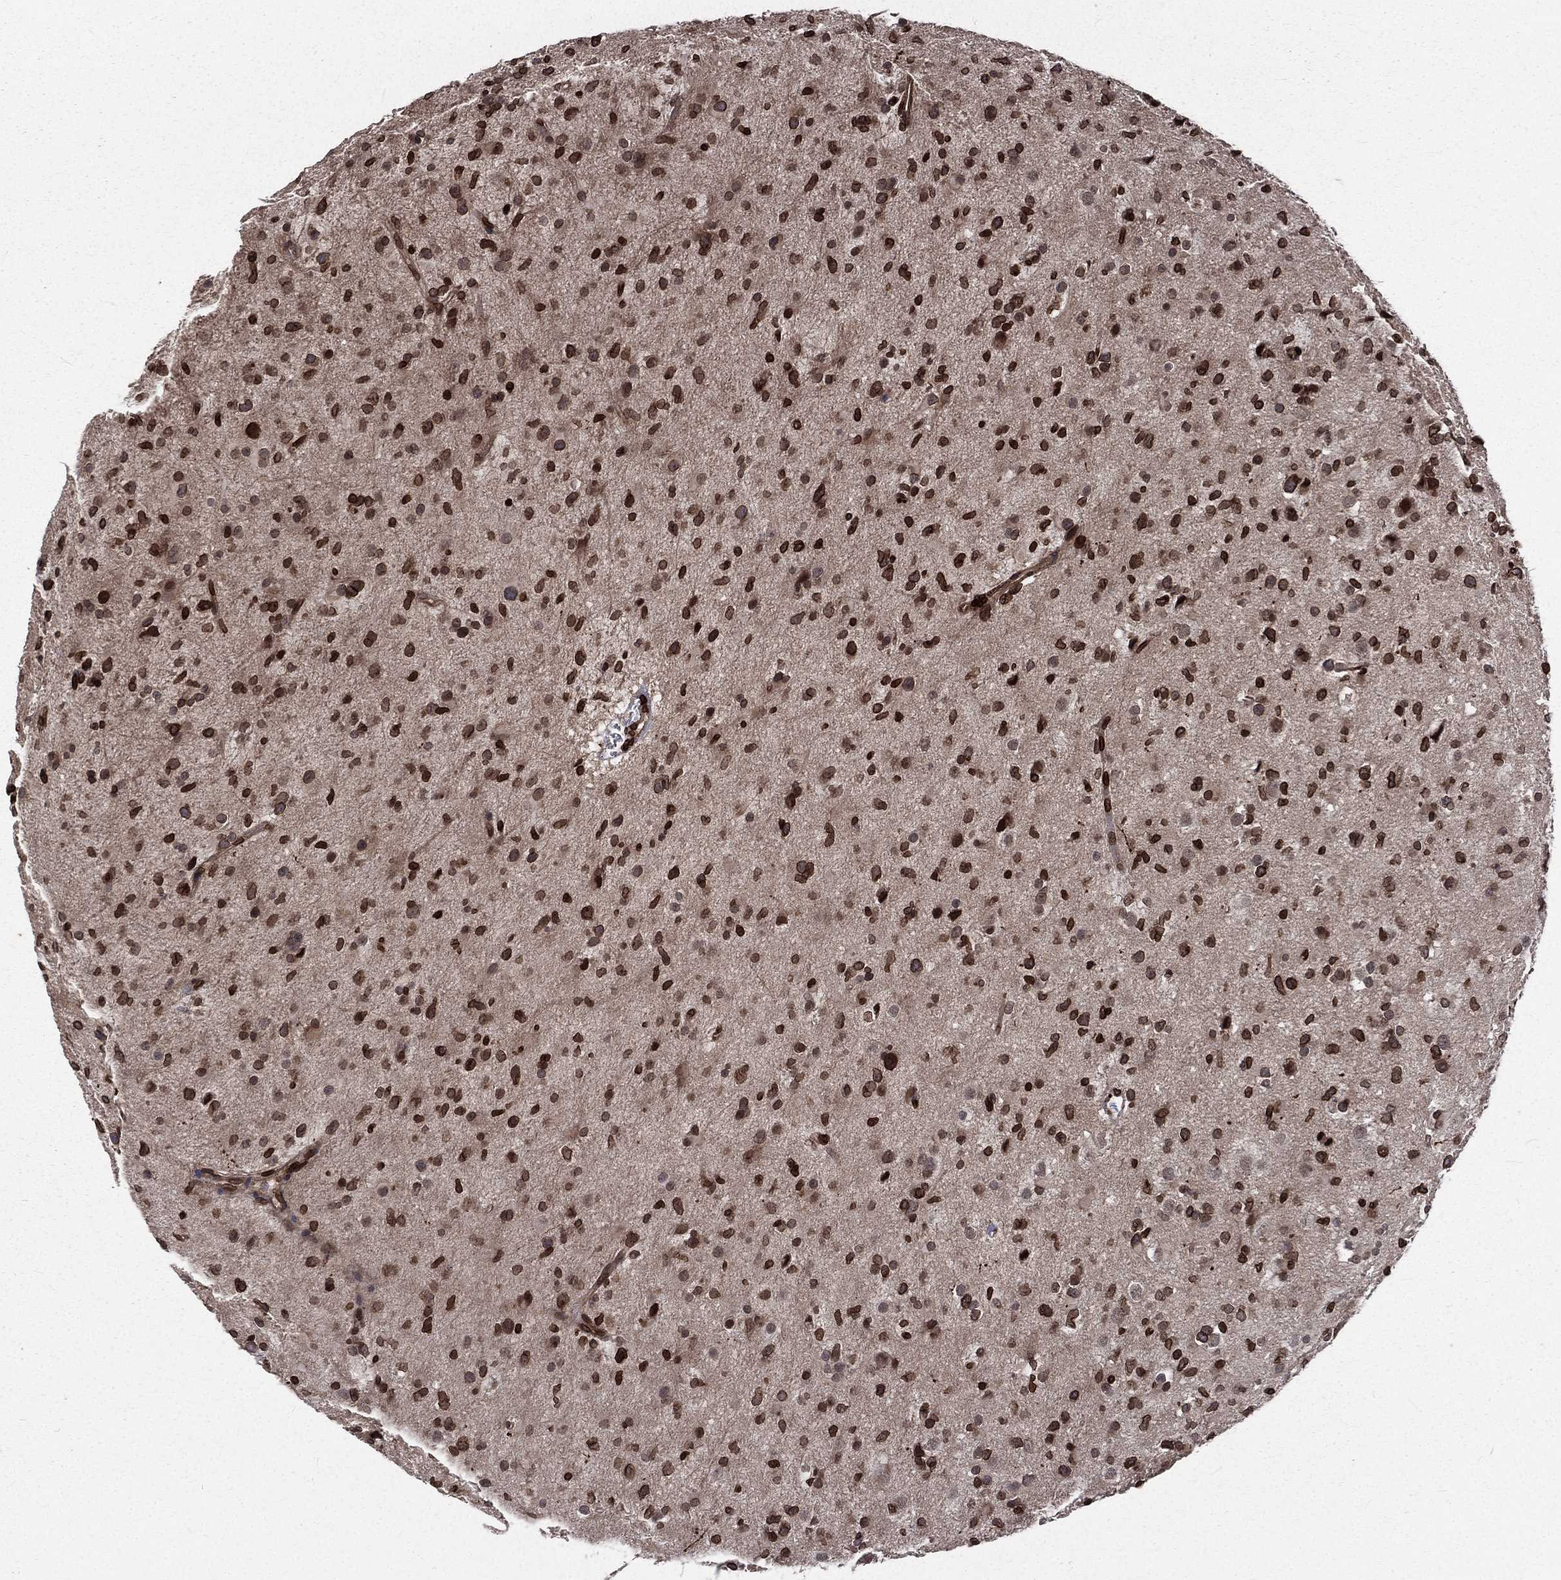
{"staining": {"intensity": "strong", "quantity": ">75%", "location": "cytoplasmic/membranous,nuclear"}, "tissue": "glioma", "cell_type": "Tumor cells", "image_type": "cancer", "snomed": [{"axis": "morphology", "description": "Glioma, malignant, Low grade"}, {"axis": "topography", "description": "Brain"}], "caption": "The photomicrograph displays immunohistochemical staining of malignant low-grade glioma. There is strong cytoplasmic/membranous and nuclear staining is present in approximately >75% of tumor cells. (Brightfield microscopy of DAB IHC at high magnification).", "gene": "LBR", "patient": {"sex": "female", "age": 32}}